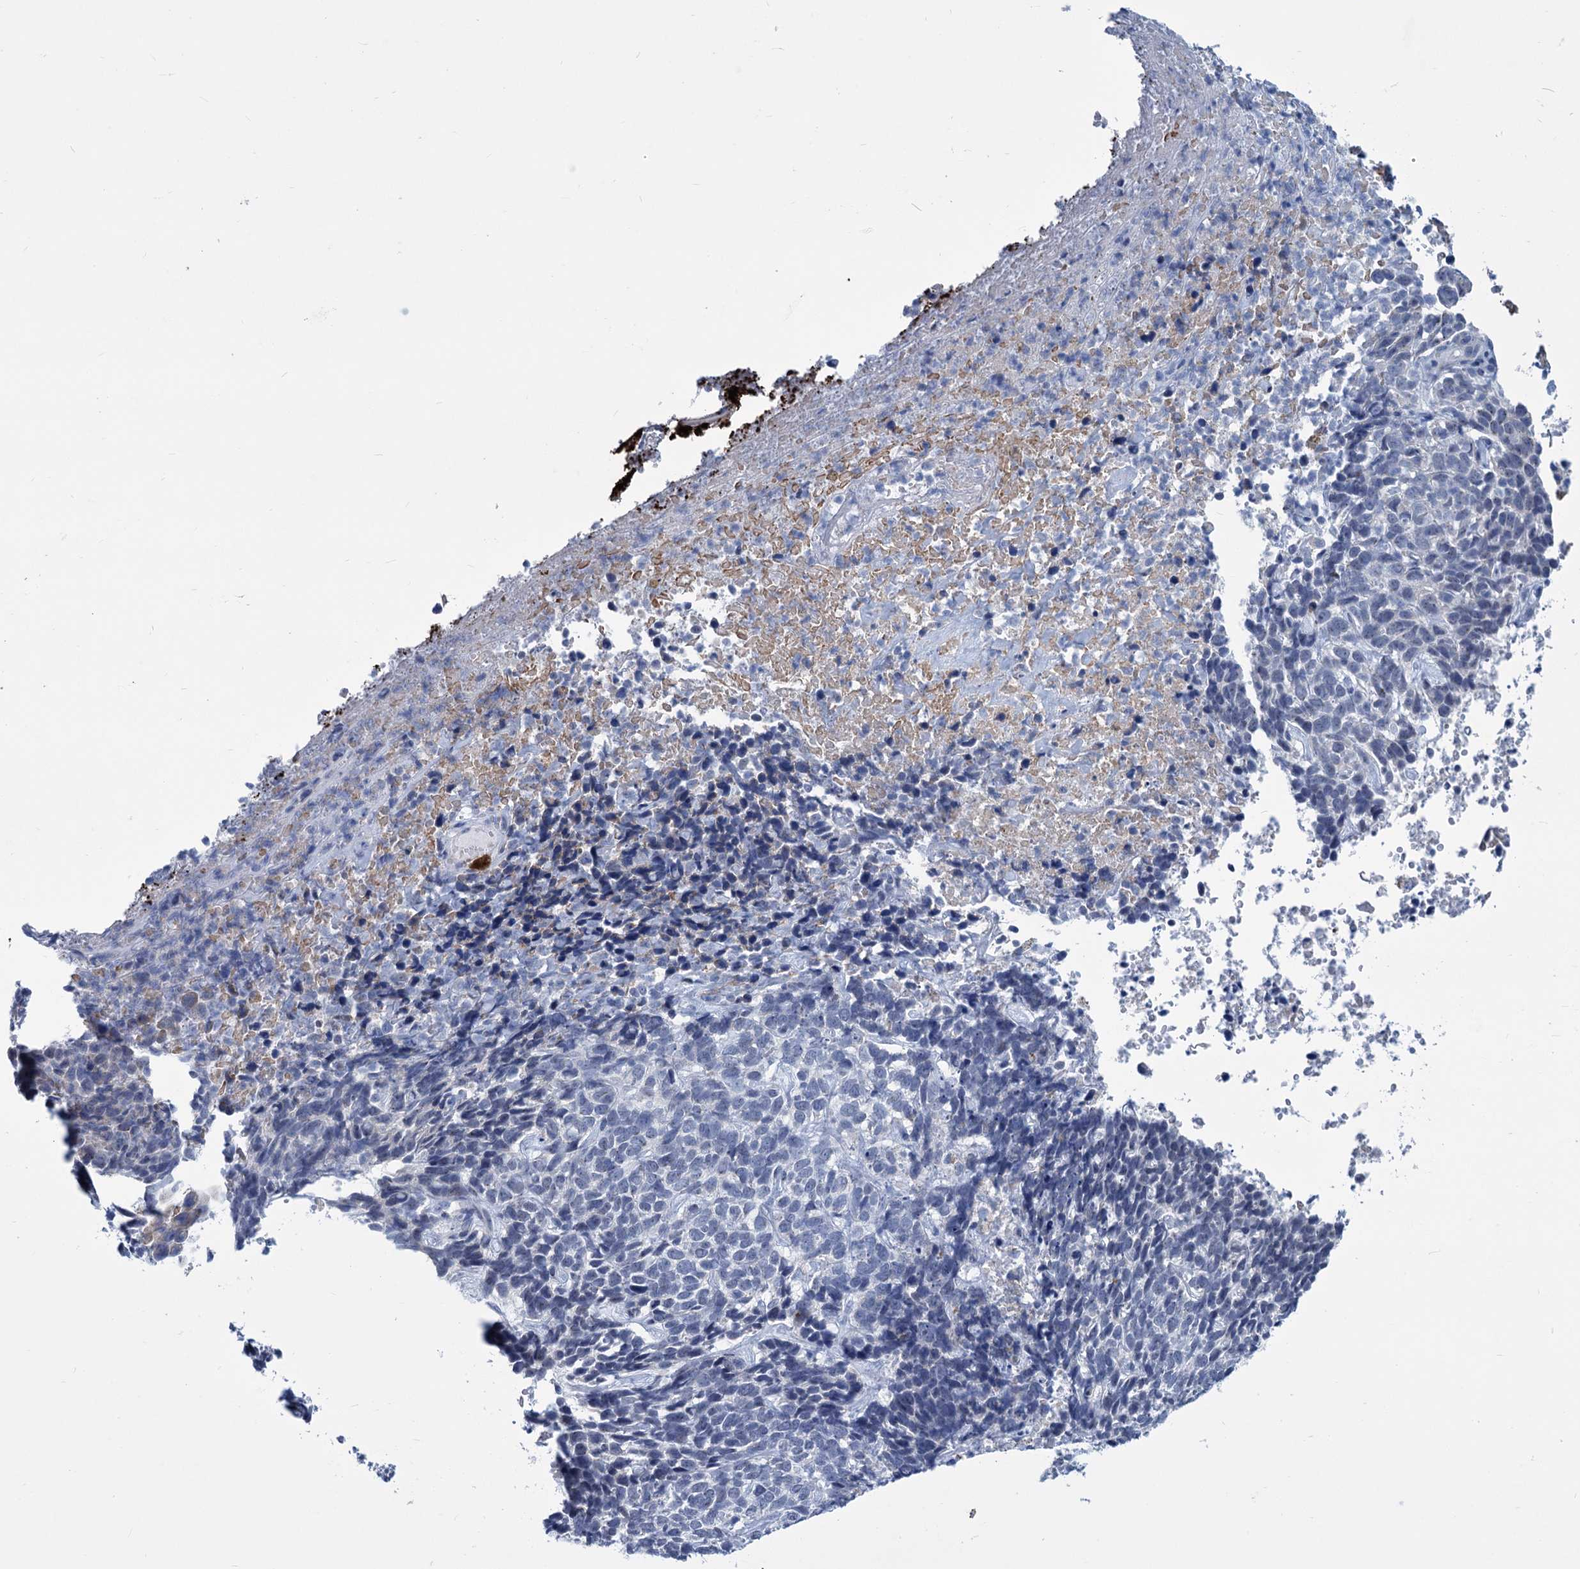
{"staining": {"intensity": "negative", "quantity": "none", "location": "none"}, "tissue": "skin cancer", "cell_type": "Tumor cells", "image_type": "cancer", "snomed": [{"axis": "morphology", "description": "Basal cell carcinoma"}, {"axis": "topography", "description": "Skin"}], "caption": "A high-resolution histopathology image shows immunohistochemistry (IHC) staining of basal cell carcinoma (skin), which reveals no significant positivity in tumor cells.", "gene": "NEU3", "patient": {"sex": "female", "age": 84}}